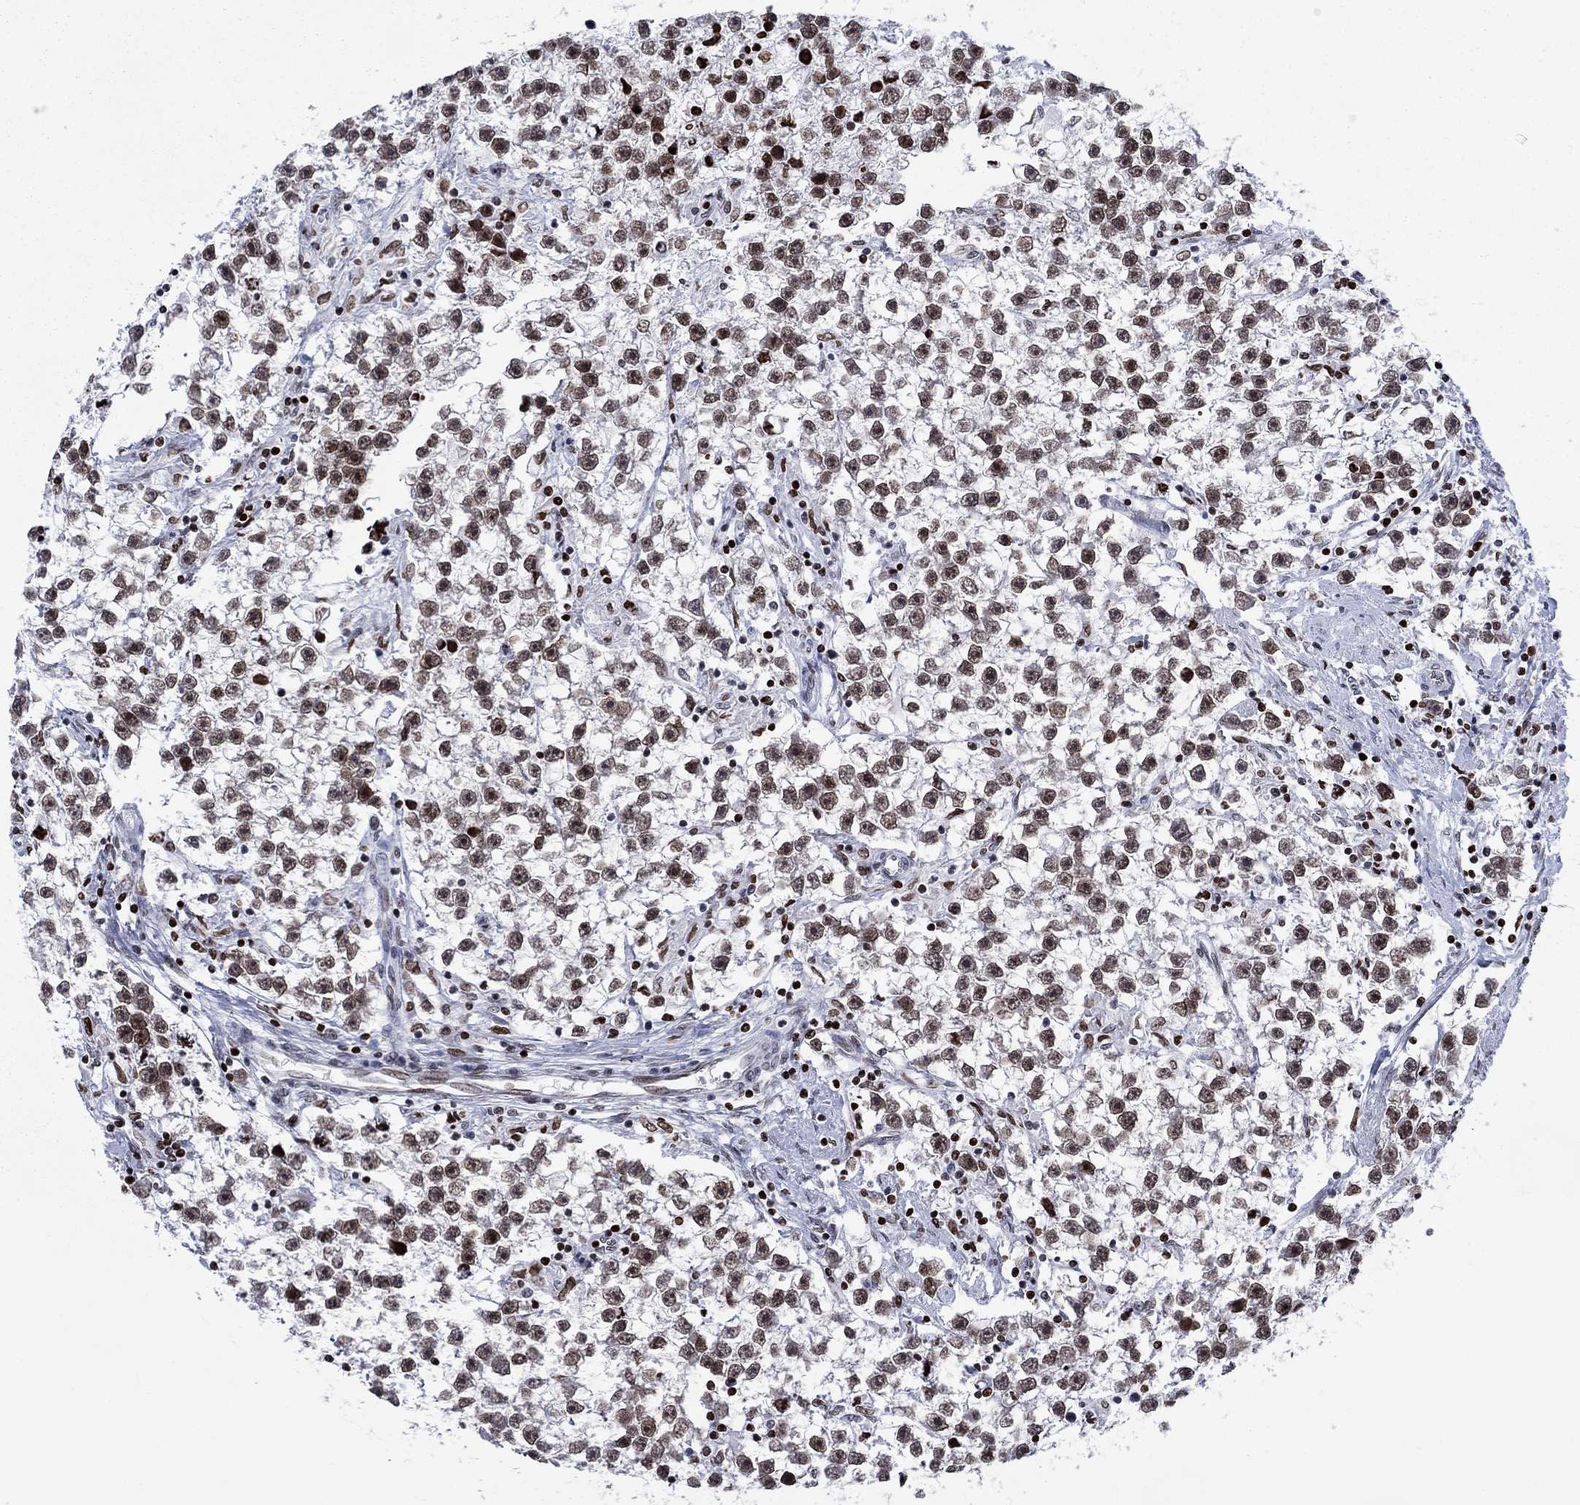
{"staining": {"intensity": "weak", "quantity": ">75%", "location": "nuclear"}, "tissue": "testis cancer", "cell_type": "Tumor cells", "image_type": "cancer", "snomed": [{"axis": "morphology", "description": "Seminoma, NOS"}, {"axis": "topography", "description": "Testis"}], "caption": "Immunohistochemical staining of seminoma (testis) demonstrates weak nuclear protein positivity in approximately >75% of tumor cells.", "gene": "HMGA1", "patient": {"sex": "male", "age": 59}}